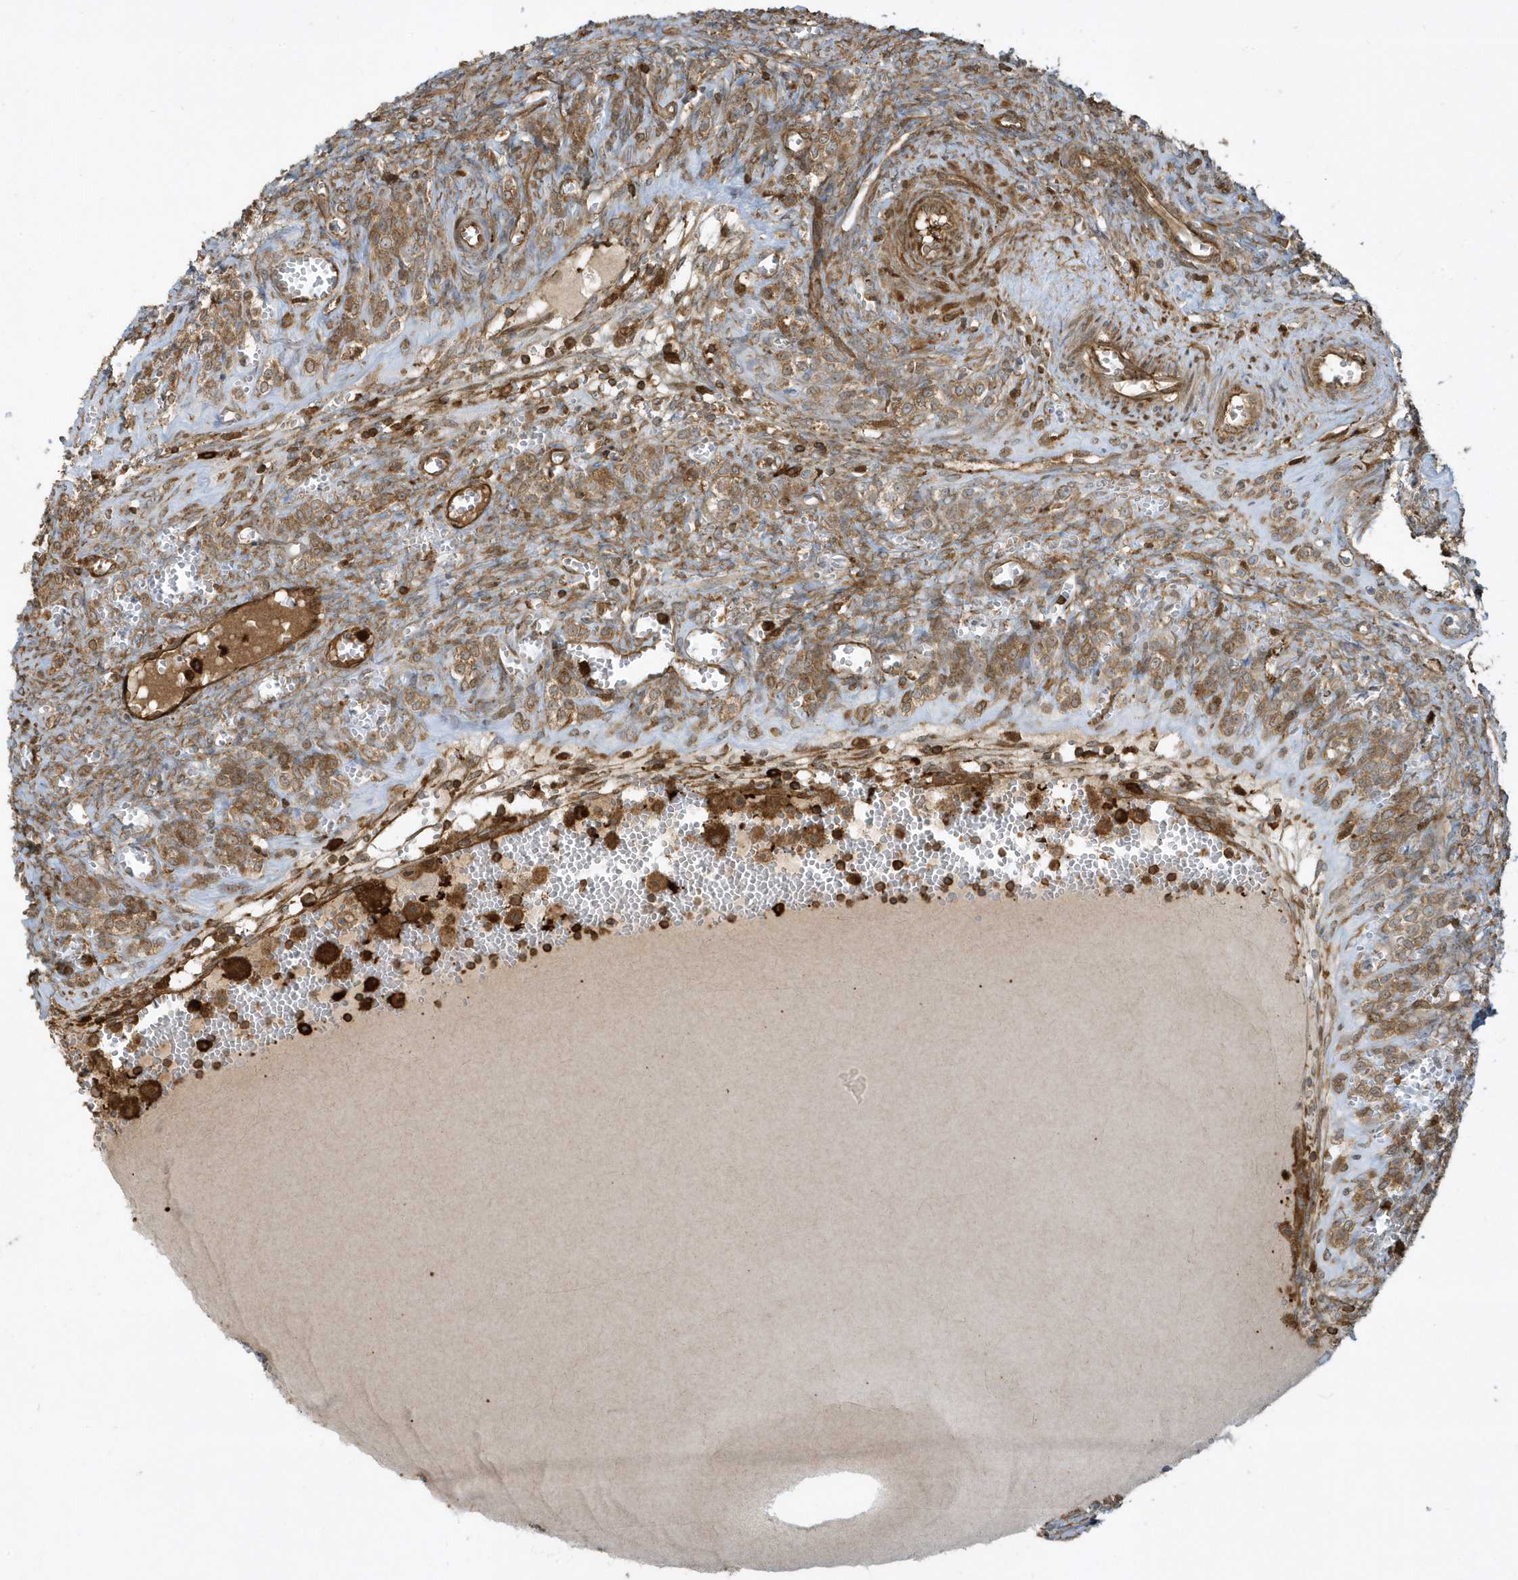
{"staining": {"intensity": "moderate", "quantity": "25%-75%", "location": "cytoplasmic/membranous"}, "tissue": "ovary", "cell_type": "Ovarian stroma cells", "image_type": "normal", "snomed": [{"axis": "morphology", "description": "Normal tissue, NOS"}, {"axis": "topography", "description": "Ovary"}], "caption": "An IHC micrograph of unremarkable tissue is shown. Protein staining in brown highlights moderate cytoplasmic/membranous positivity in ovary within ovarian stroma cells.", "gene": "CLCN6", "patient": {"sex": "female", "age": 41}}